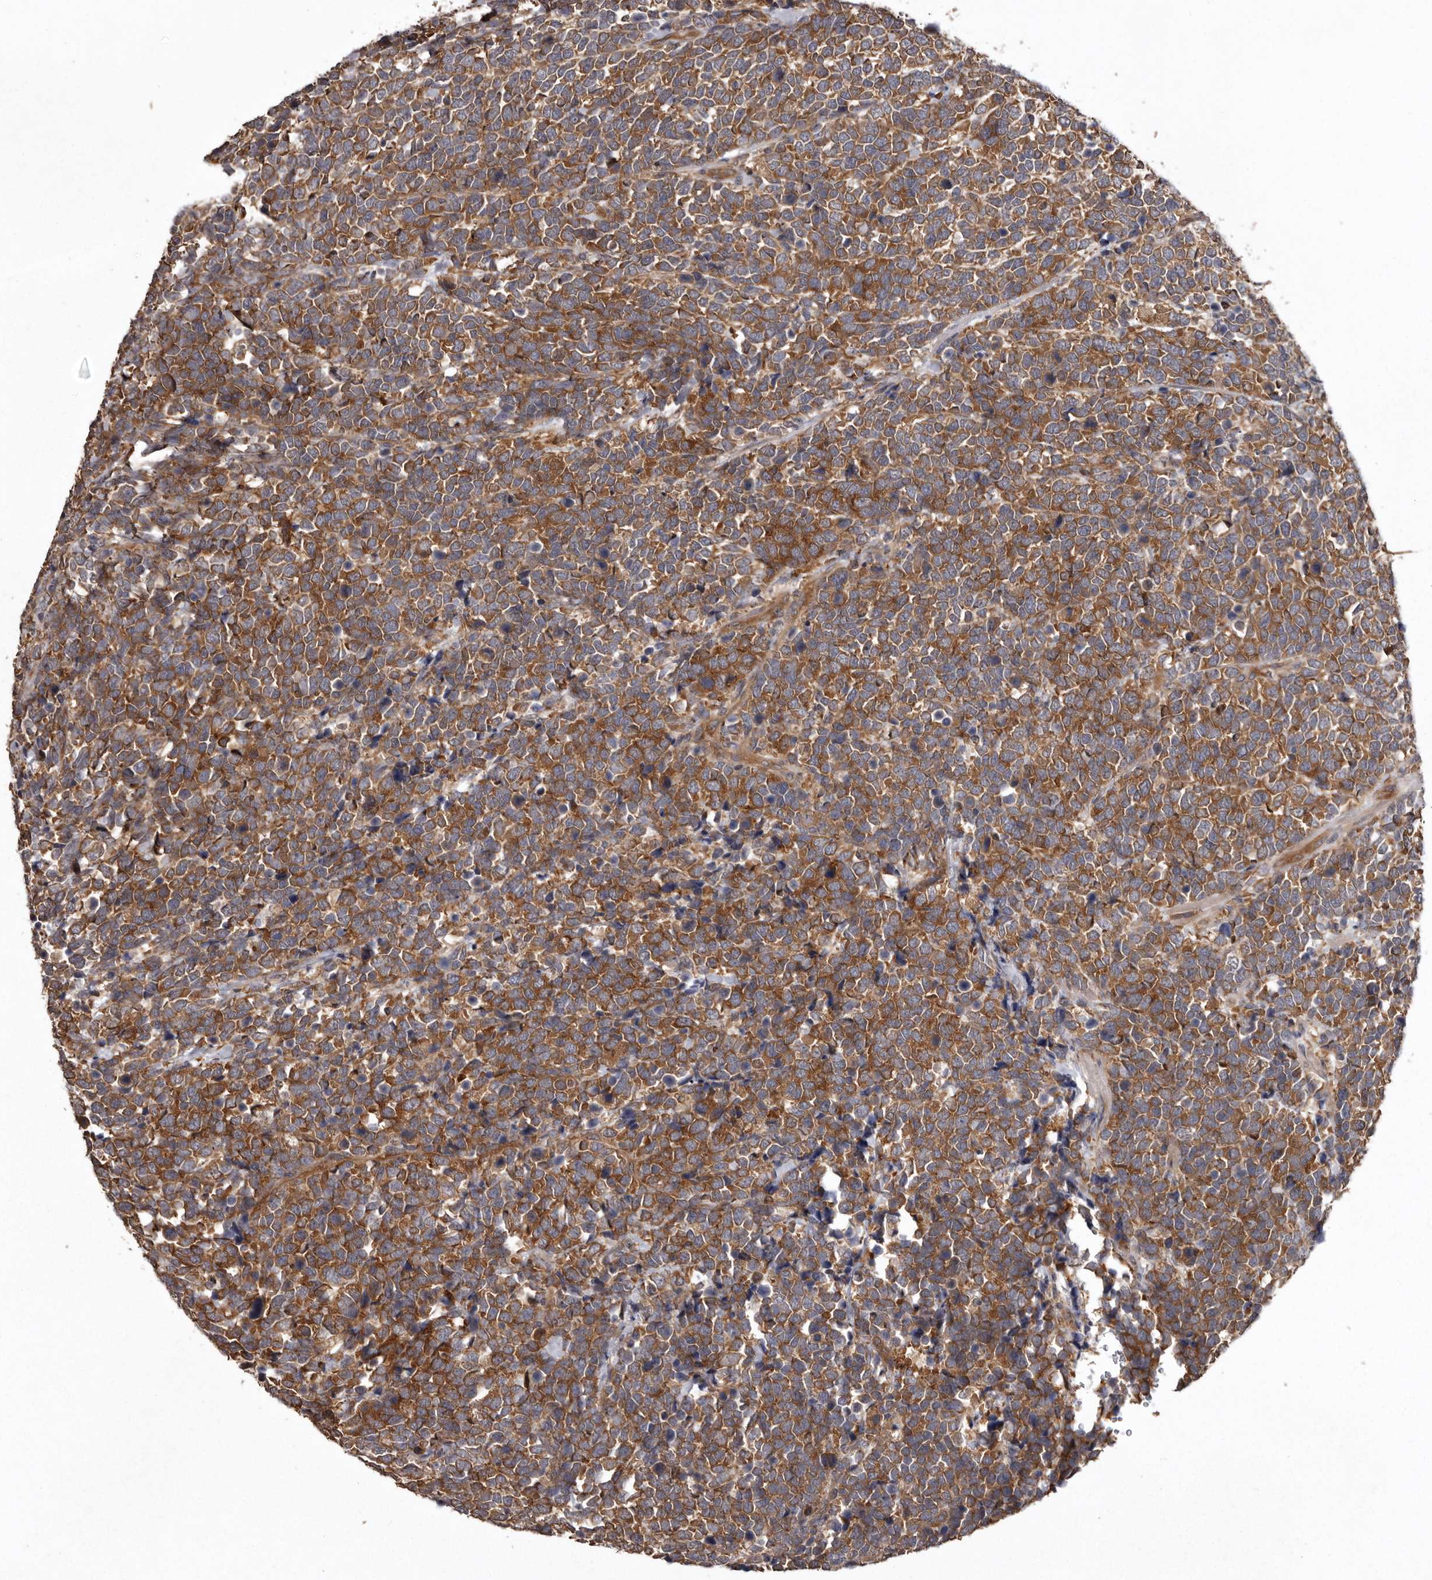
{"staining": {"intensity": "moderate", "quantity": ">75%", "location": "cytoplasmic/membranous"}, "tissue": "urothelial cancer", "cell_type": "Tumor cells", "image_type": "cancer", "snomed": [{"axis": "morphology", "description": "Urothelial carcinoma, High grade"}, {"axis": "topography", "description": "Urinary bladder"}], "caption": "Immunohistochemical staining of human high-grade urothelial carcinoma demonstrates medium levels of moderate cytoplasmic/membranous expression in approximately >75% of tumor cells. The staining is performed using DAB brown chromogen to label protein expression. The nuclei are counter-stained blue using hematoxylin.", "gene": "DARS1", "patient": {"sex": "female", "age": 82}}